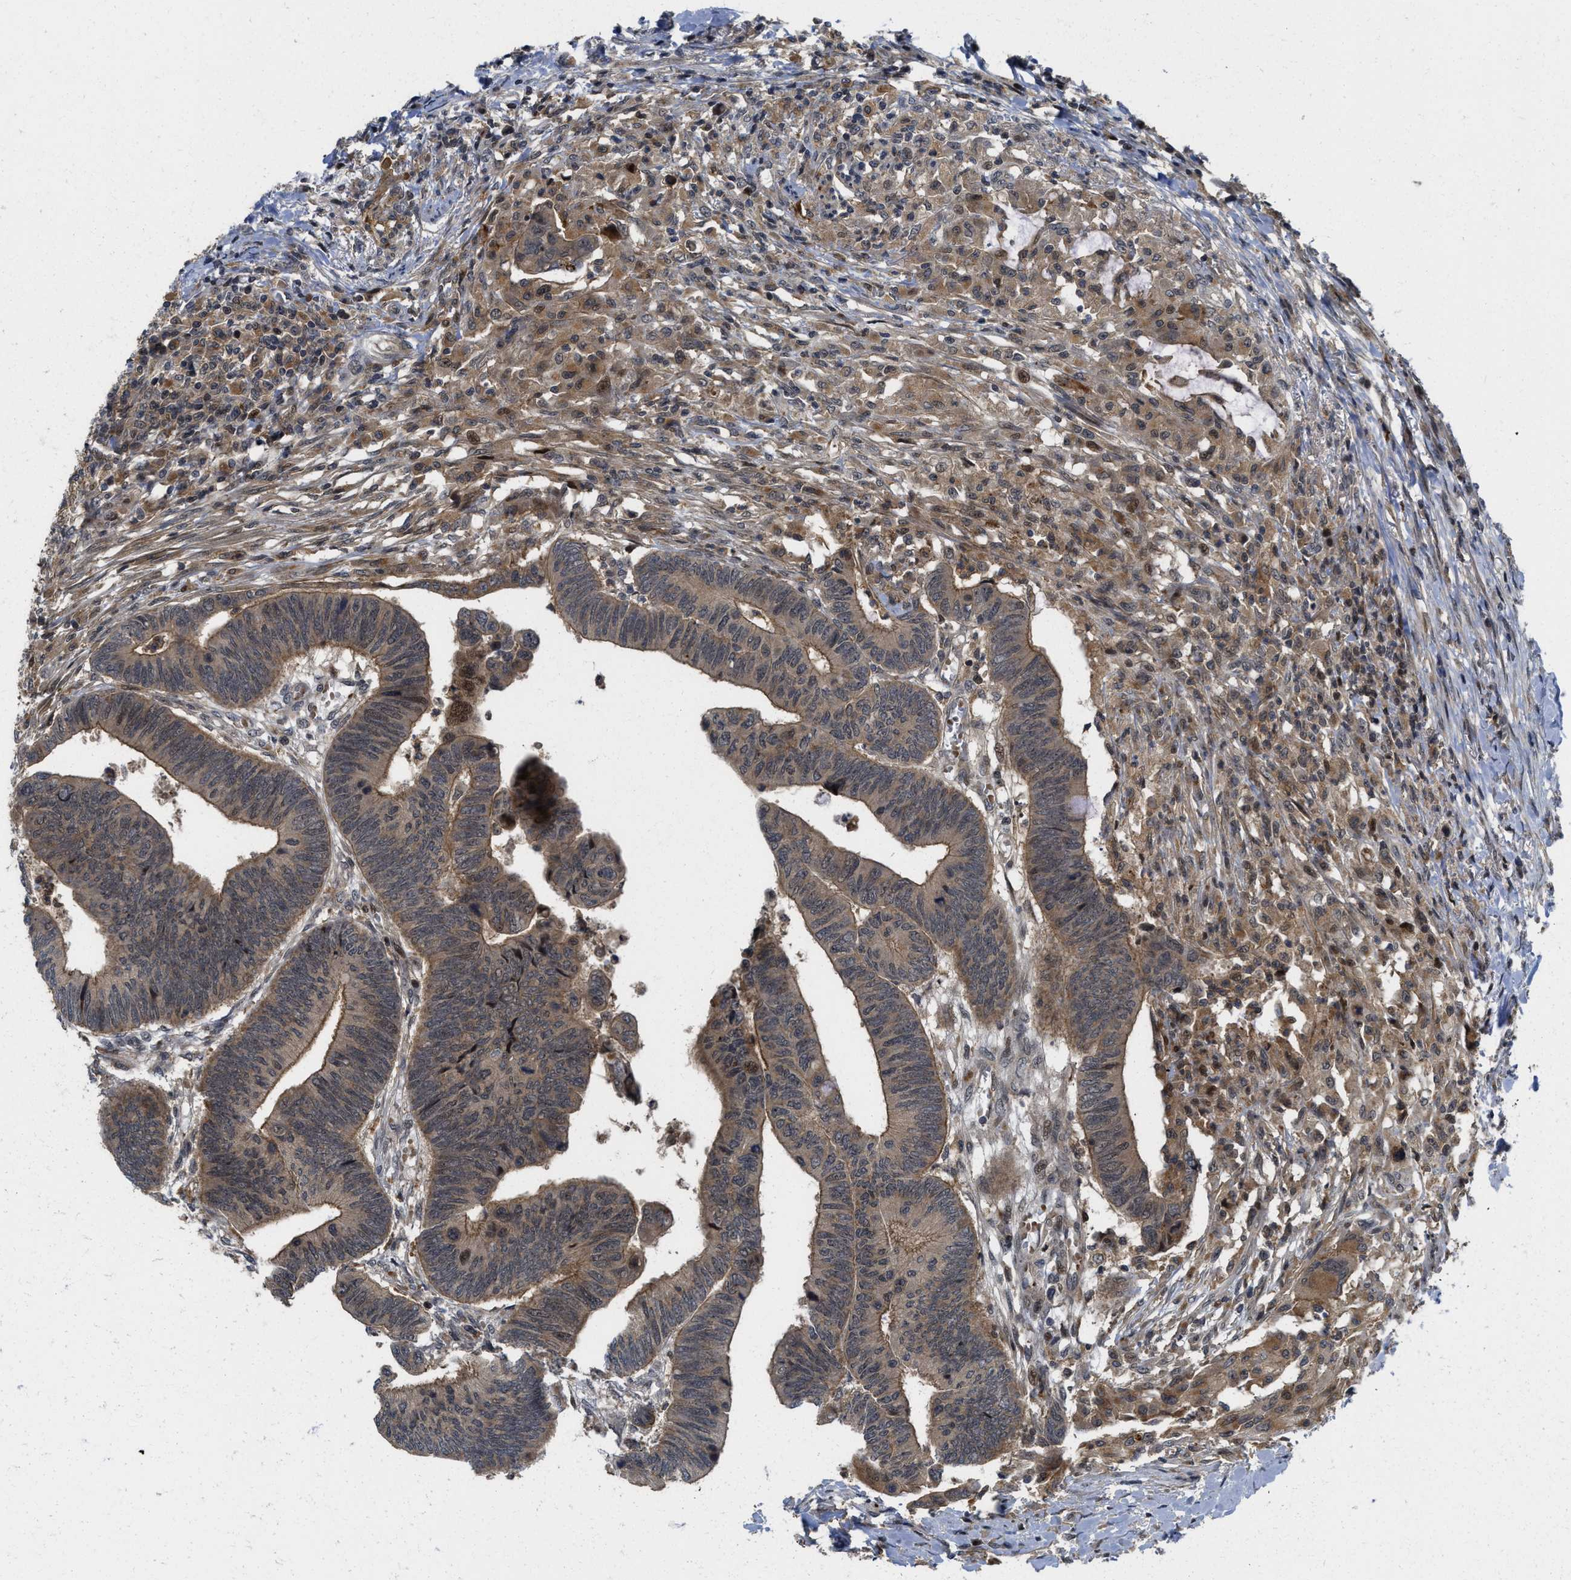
{"staining": {"intensity": "weak", "quantity": ">75%", "location": "cytoplasmic/membranous"}, "tissue": "colorectal cancer", "cell_type": "Tumor cells", "image_type": "cancer", "snomed": [{"axis": "morphology", "description": "Normal tissue, NOS"}, {"axis": "morphology", "description": "Adenocarcinoma, NOS"}, {"axis": "topography", "description": "Rectum"}, {"axis": "topography", "description": "Peripheral nerve tissue"}], "caption": "Tumor cells demonstrate low levels of weak cytoplasmic/membranous expression in approximately >75% of cells in colorectal cancer (adenocarcinoma).", "gene": "DNAJC28", "patient": {"sex": "male", "age": 92}}